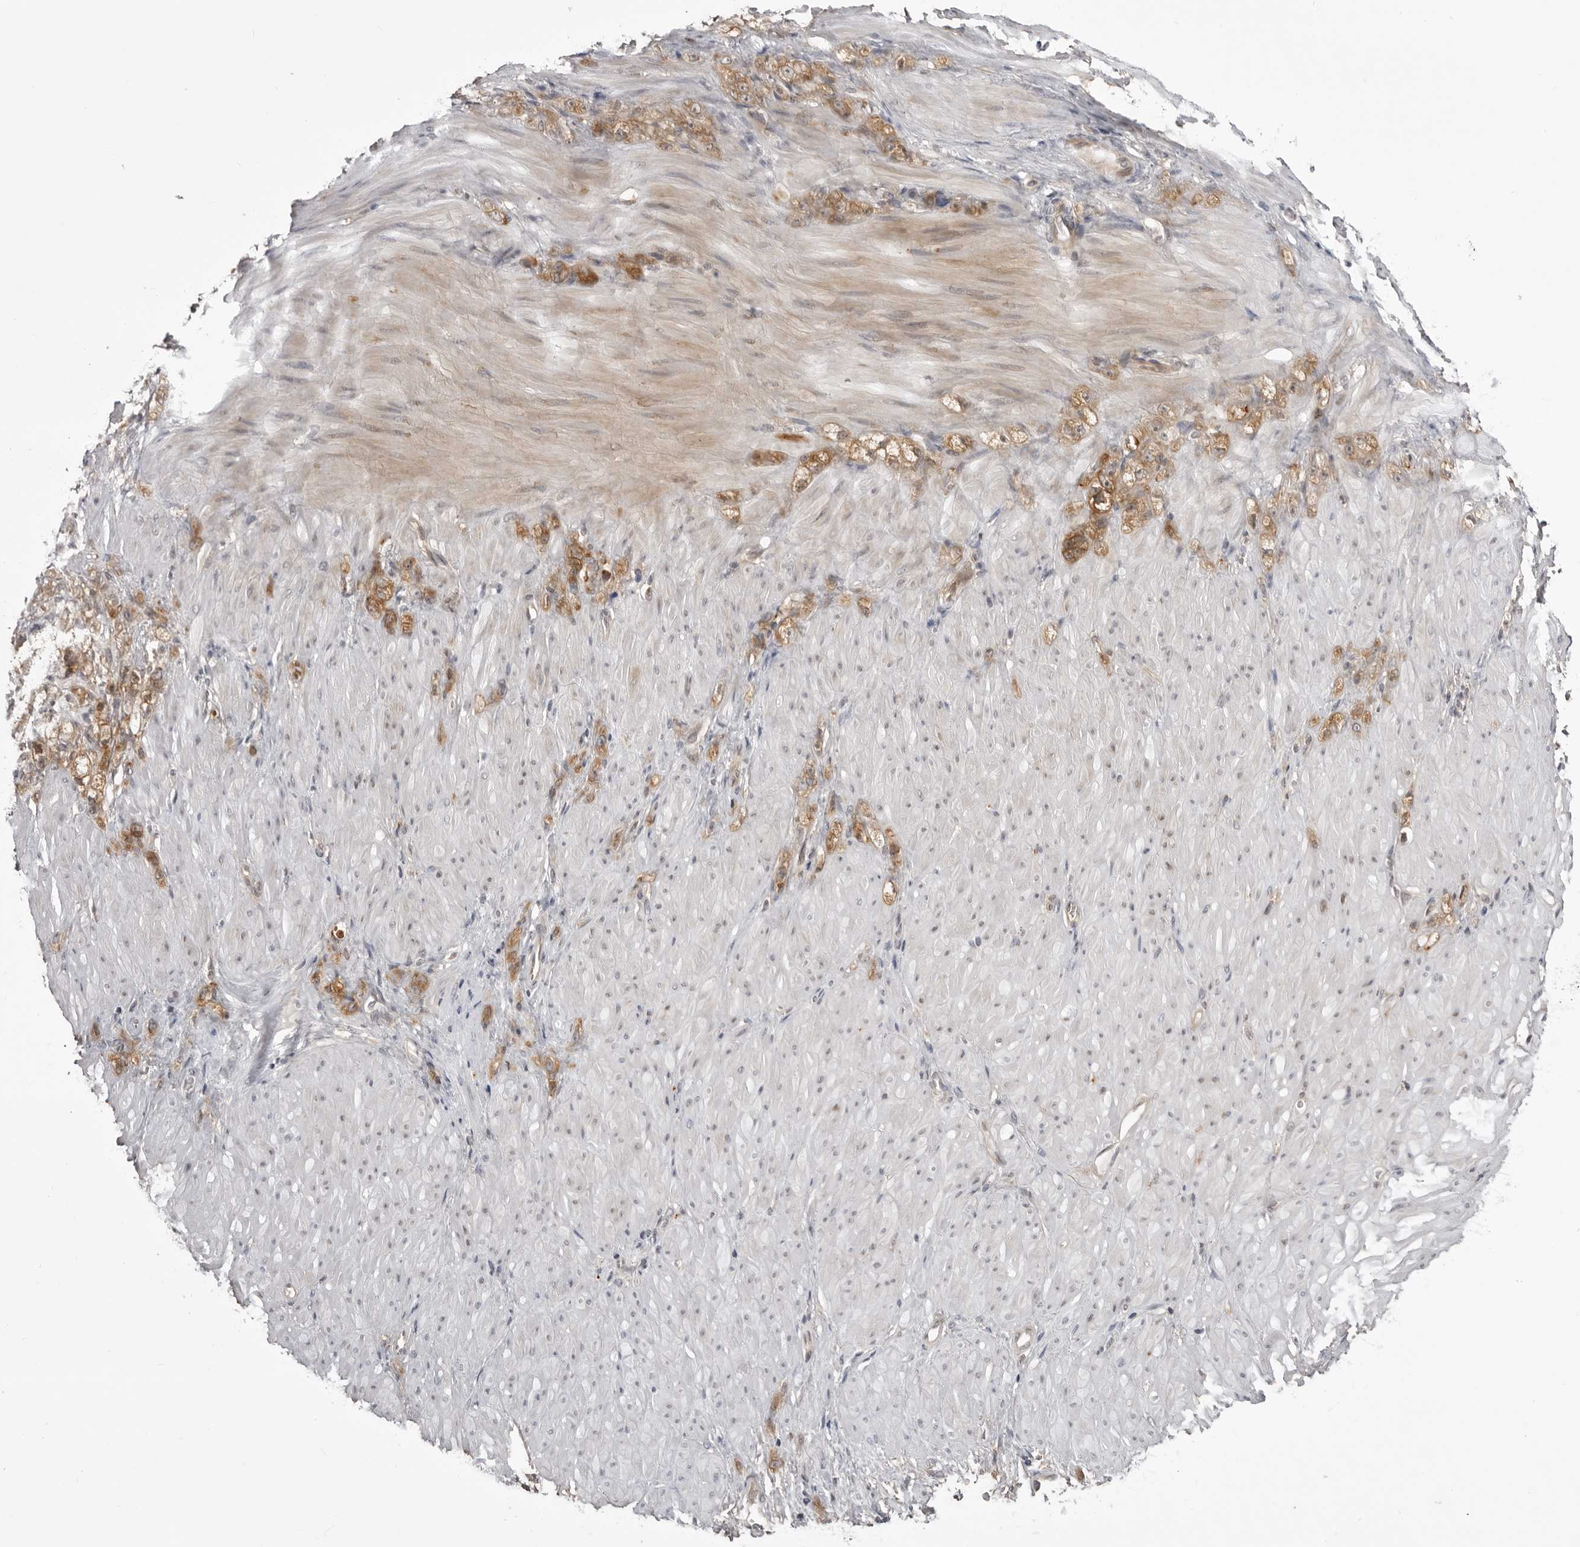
{"staining": {"intensity": "moderate", "quantity": ">75%", "location": "cytoplasmic/membranous"}, "tissue": "stomach cancer", "cell_type": "Tumor cells", "image_type": "cancer", "snomed": [{"axis": "morphology", "description": "Normal tissue, NOS"}, {"axis": "morphology", "description": "Adenocarcinoma, NOS"}, {"axis": "topography", "description": "Stomach"}], "caption": "Protein expression analysis of human stomach cancer reveals moderate cytoplasmic/membranous positivity in about >75% of tumor cells.", "gene": "USP43", "patient": {"sex": "male", "age": 82}}